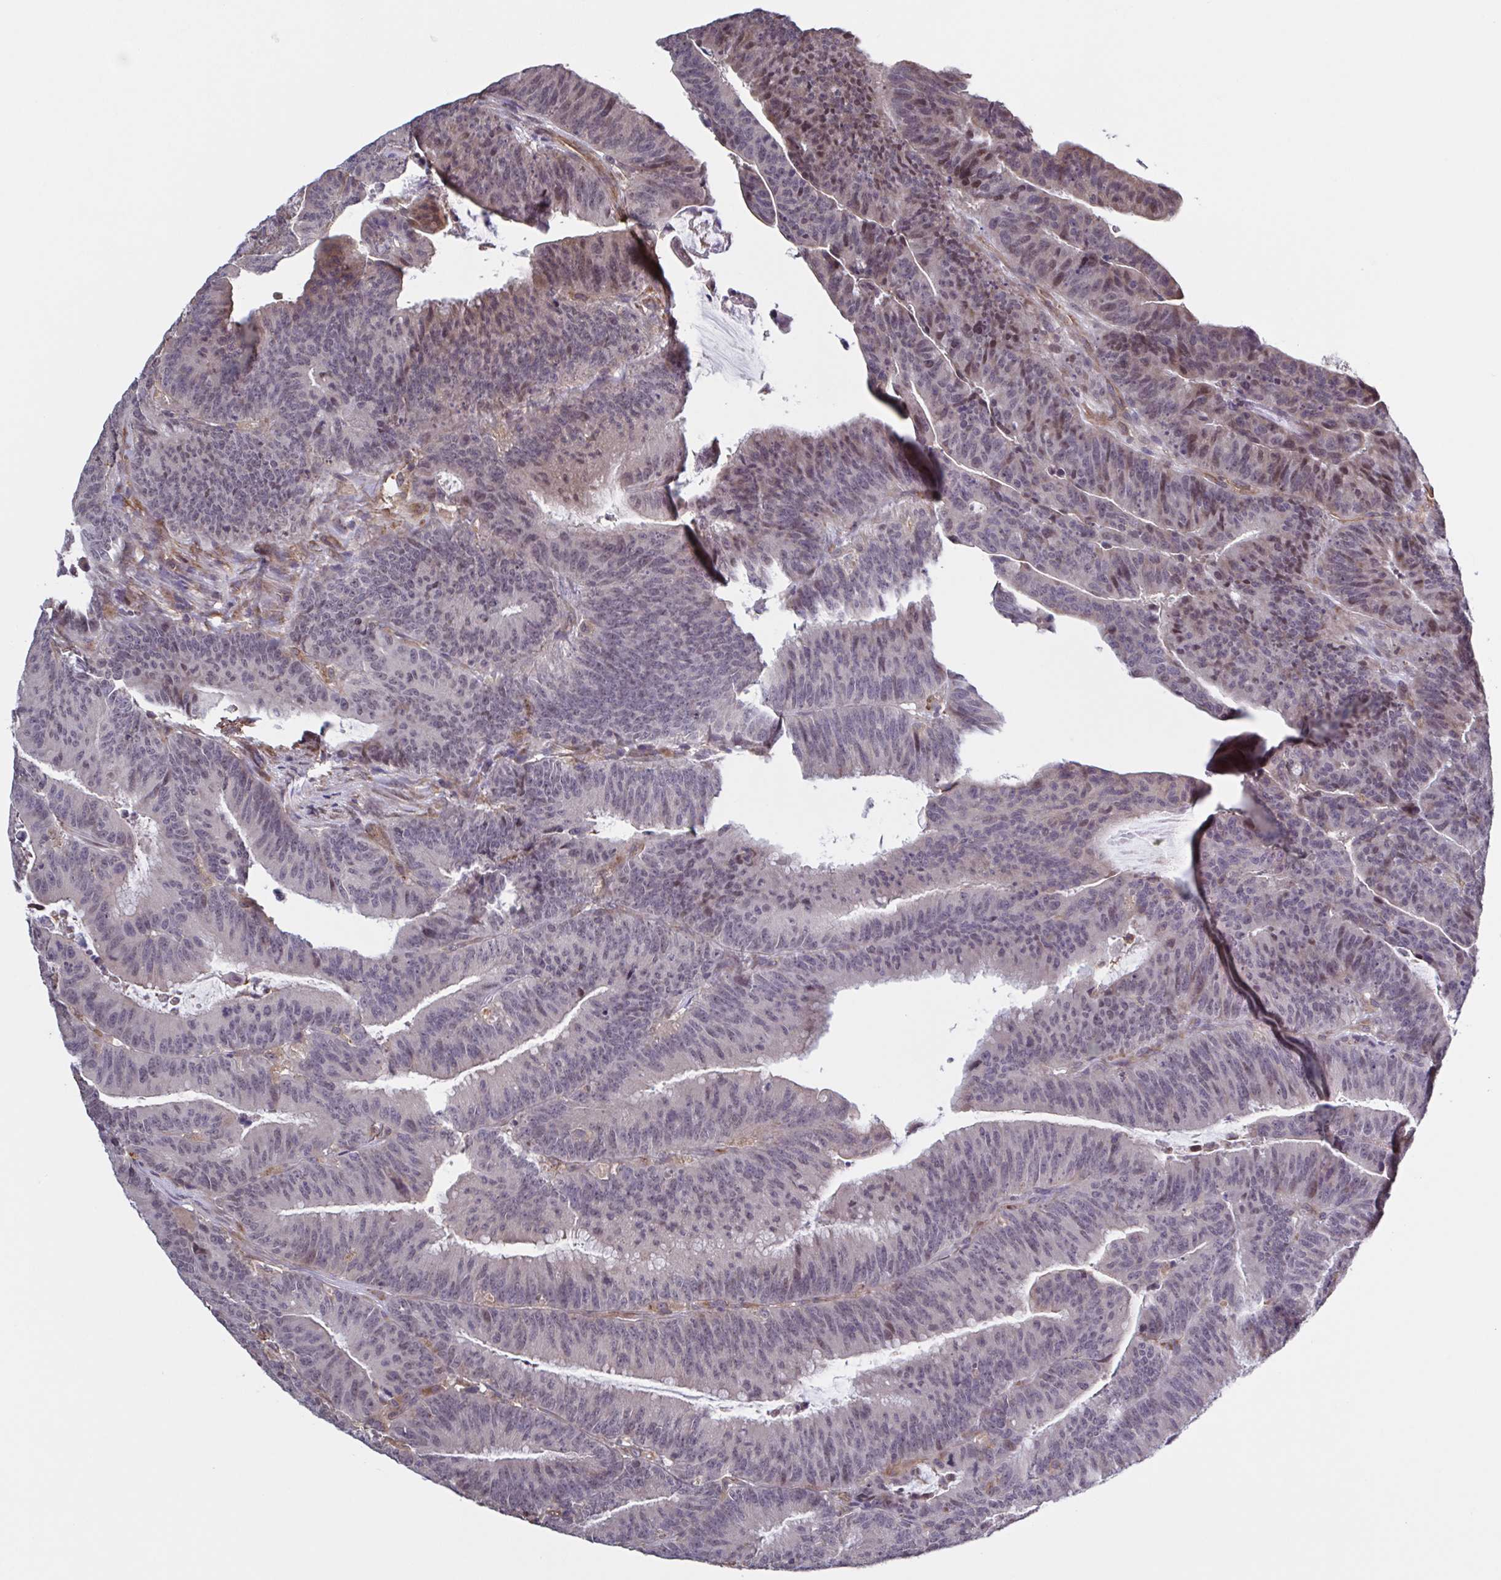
{"staining": {"intensity": "negative", "quantity": "none", "location": "none"}, "tissue": "colorectal cancer", "cell_type": "Tumor cells", "image_type": "cancer", "snomed": [{"axis": "morphology", "description": "Adenocarcinoma, NOS"}, {"axis": "topography", "description": "Colon"}], "caption": "The immunohistochemistry (IHC) photomicrograph has no significant staining in tumor cells of colorectal adenocarcinoma tissue.", "gene": "ZNF200", "patient": {"sex": "female", "age": 78}}